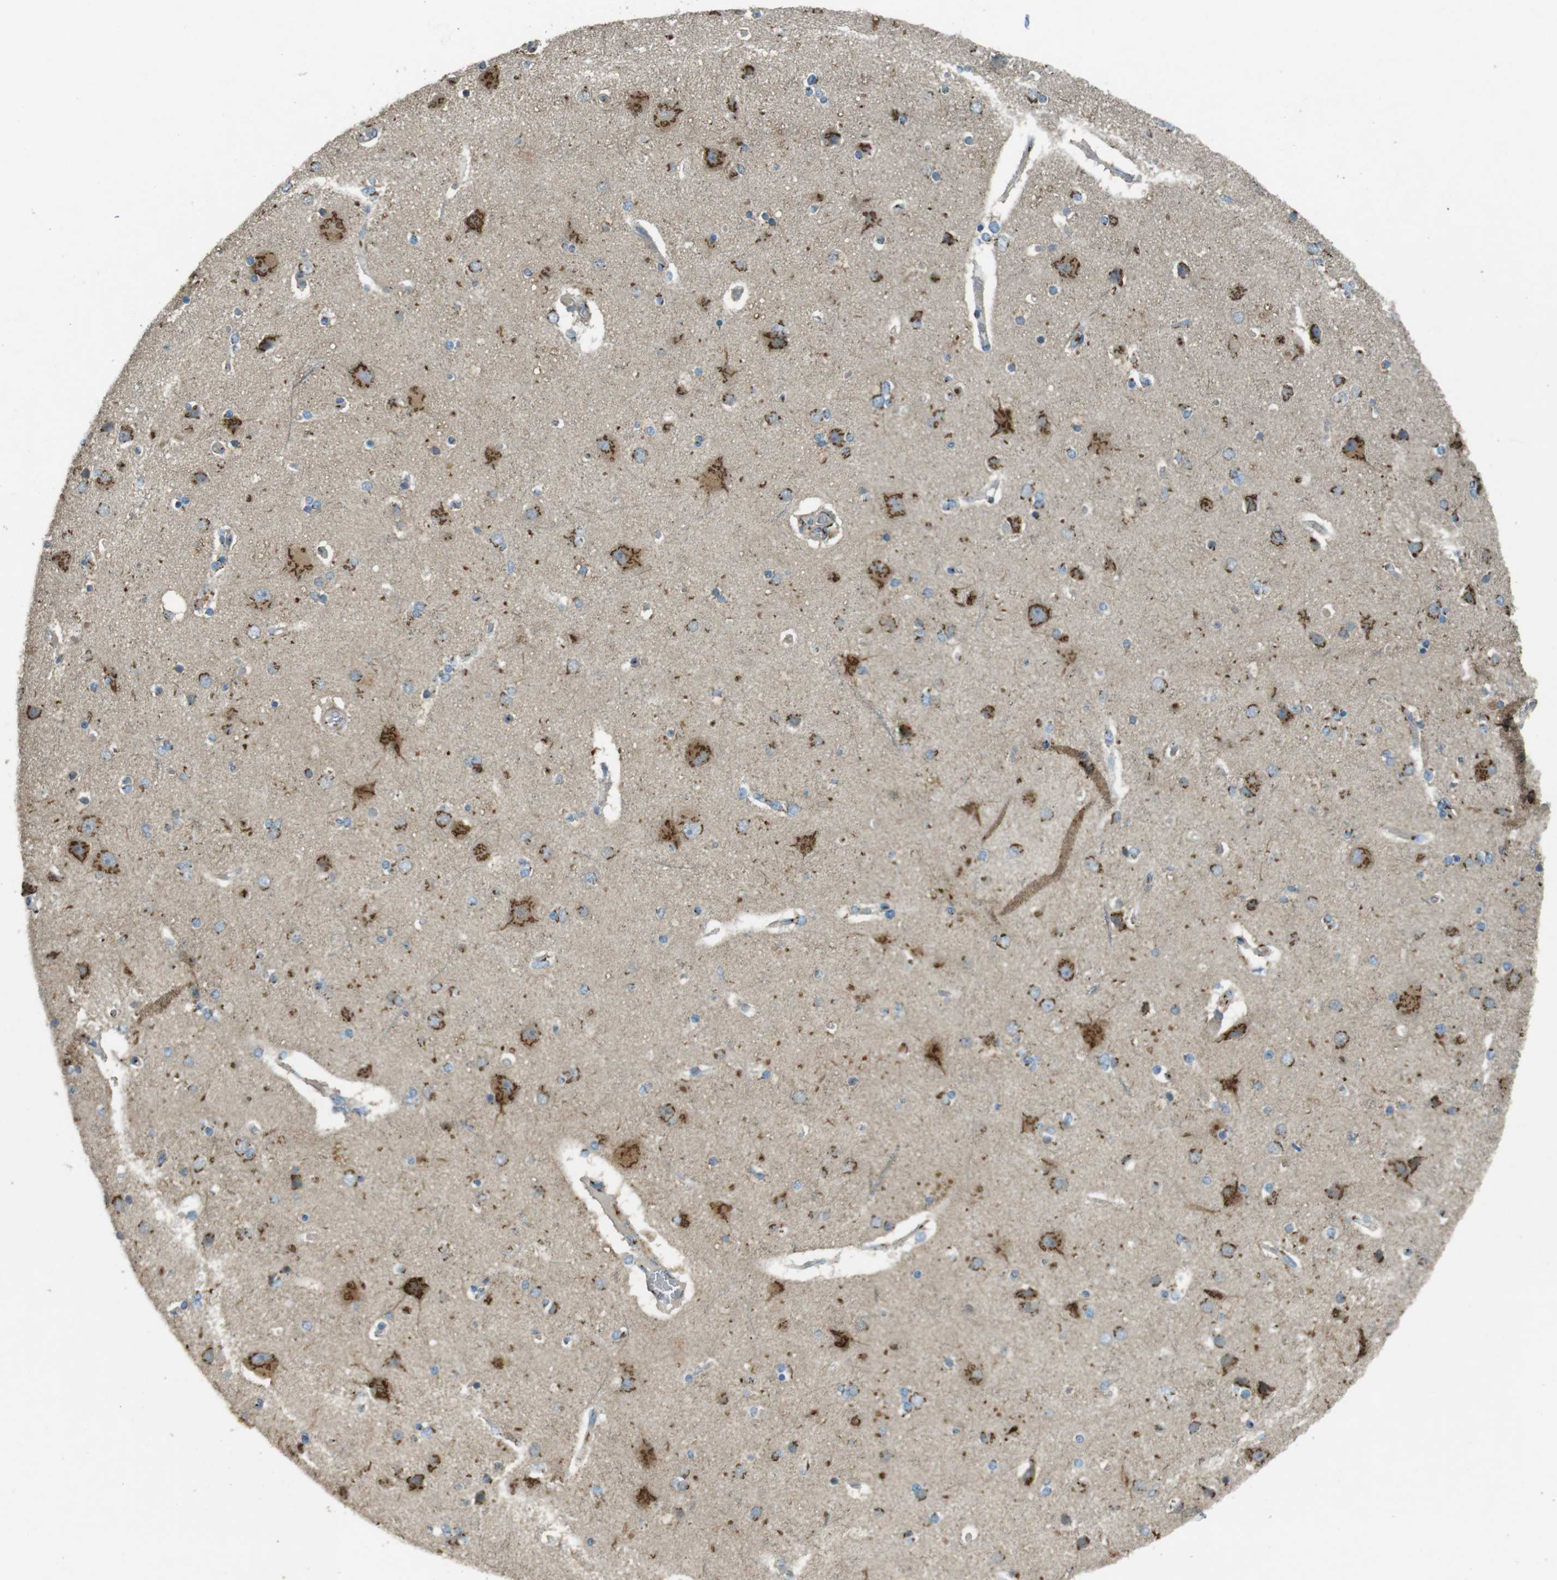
{"staining": {"intensity": "moderate", "quantity": "25%-75%", "location": "cytoplasmic/membranous"}, "tissue": "cerebral cortex", "cell_type": "Endothelial cells", "image_type": "normal", "snomed": [{"axis": "morphology", "description": "Normal tissue, NOS"}, {"axis": "topography", "description": "Cerebral cortex"}], "caption": "Approximately 25%-75% of endothelial cells in benign cerebral cortex demonstrate moderate cytoplasmic/membranous protein staining as visualized by brown immunohistochemical staining.", "gene": "TMEM115", "patient": {"sex": "female", "age": 54}}